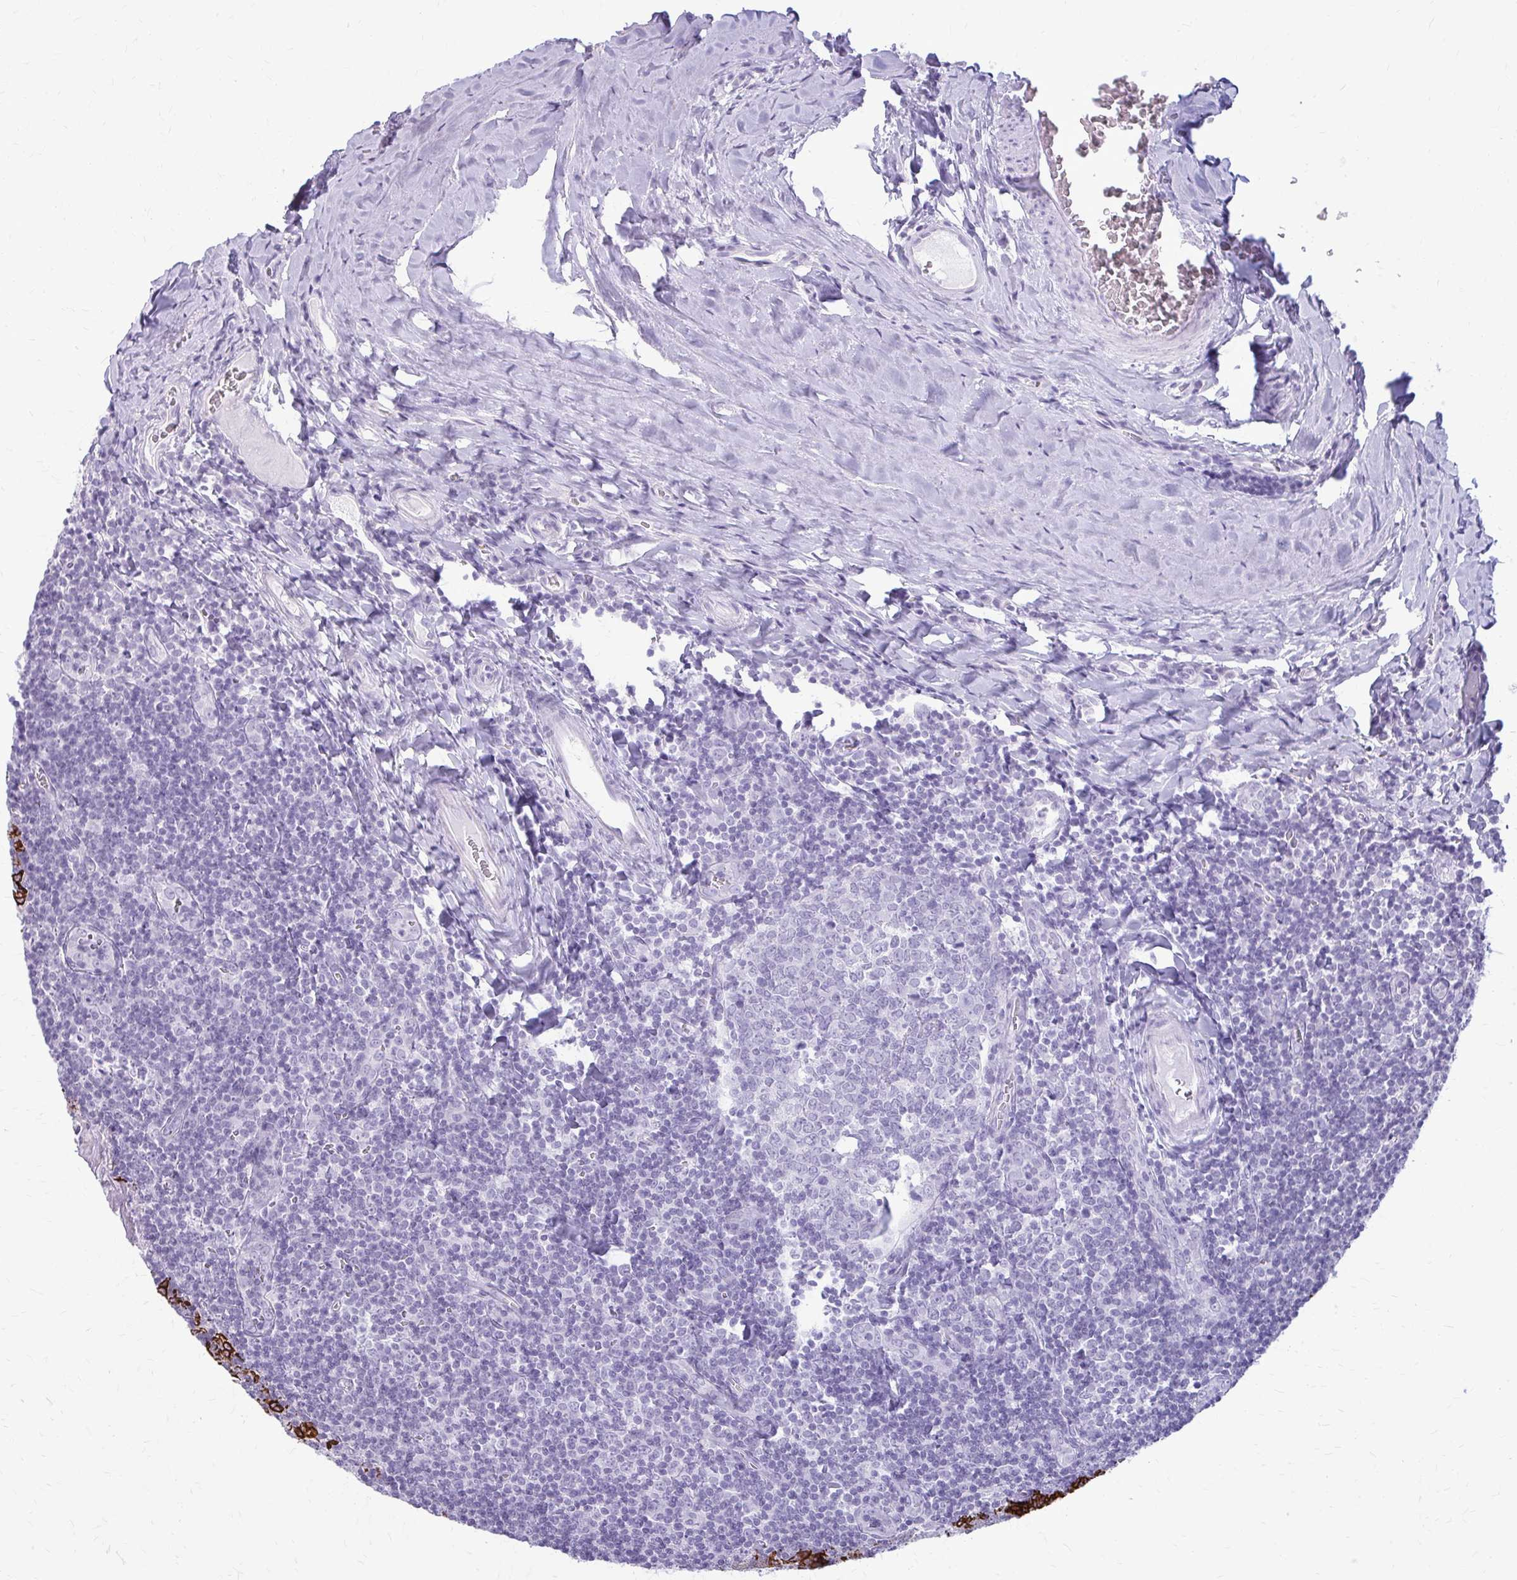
{"staining": {"intensity": "negative", "quantity": "none", "location": "none"}, "tissue": "tonsil", "cell_type": "Germinal center cells", "image_type": "normal", "snomed": [{"axis": "morphology", "description": "Normal tissue, NOS"}, {"axis": "morphology", "description": "Inflammation, NOS"}, {"axis": "topography", "description": "Tonsil"}], "caption": "The micrograph shows no significant expression in germinal center cells of tonsil. (DAB IHC visualized using brightfield microscopy, high magnification).", "gene": "KRT5", "patient": {"sex": "female", "age": 31}}